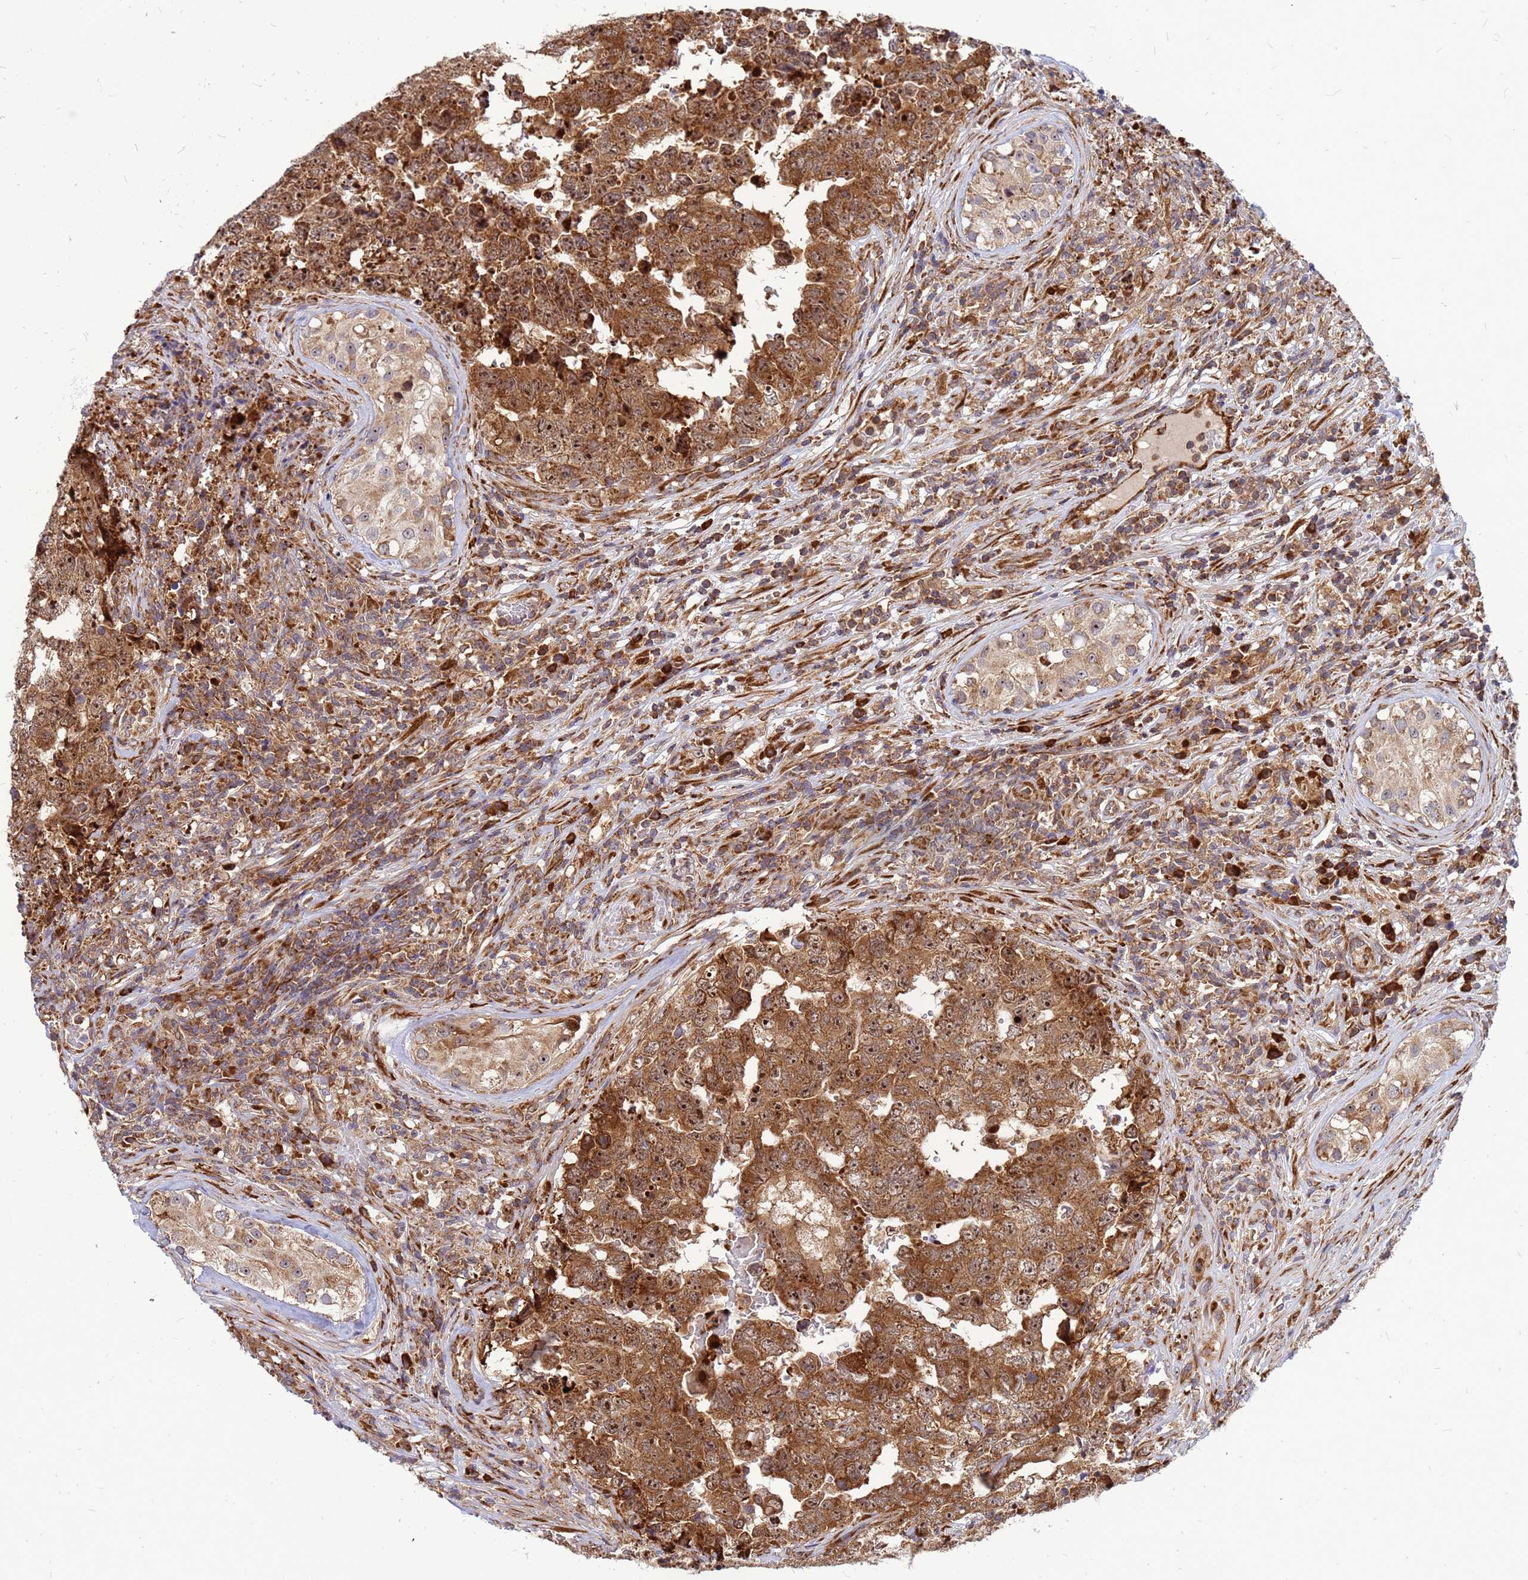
{"staining": {"intensity": "strong", "quantity": ">75%", "location": "cytoplasmic/membranous,nuclear"}, "tissue": "testis cancer", "cell_type": "Tumor cells", "image_type": "cancer", "snomed": [{"axis": "morphology", "description": "Normal tissue, NOS"}, {"axis": "morphology", "description": "Carcinoma, Embryonal, NOS"}, {"axis": "topography", "description": "Testis"}, {"axis": "topography", "description": "Epididymis"}], "caption": "Immunohistochemical staining of testis cancer displays high levels of strong cytoplasmic/membranous and nuclear protein positivity in about >75% of tumor cells. (brown staining indicates protein expression, while blue staining denotes nuclei).", "gene": "RPL8", "patient": {"sex": "male", "age": 25}}